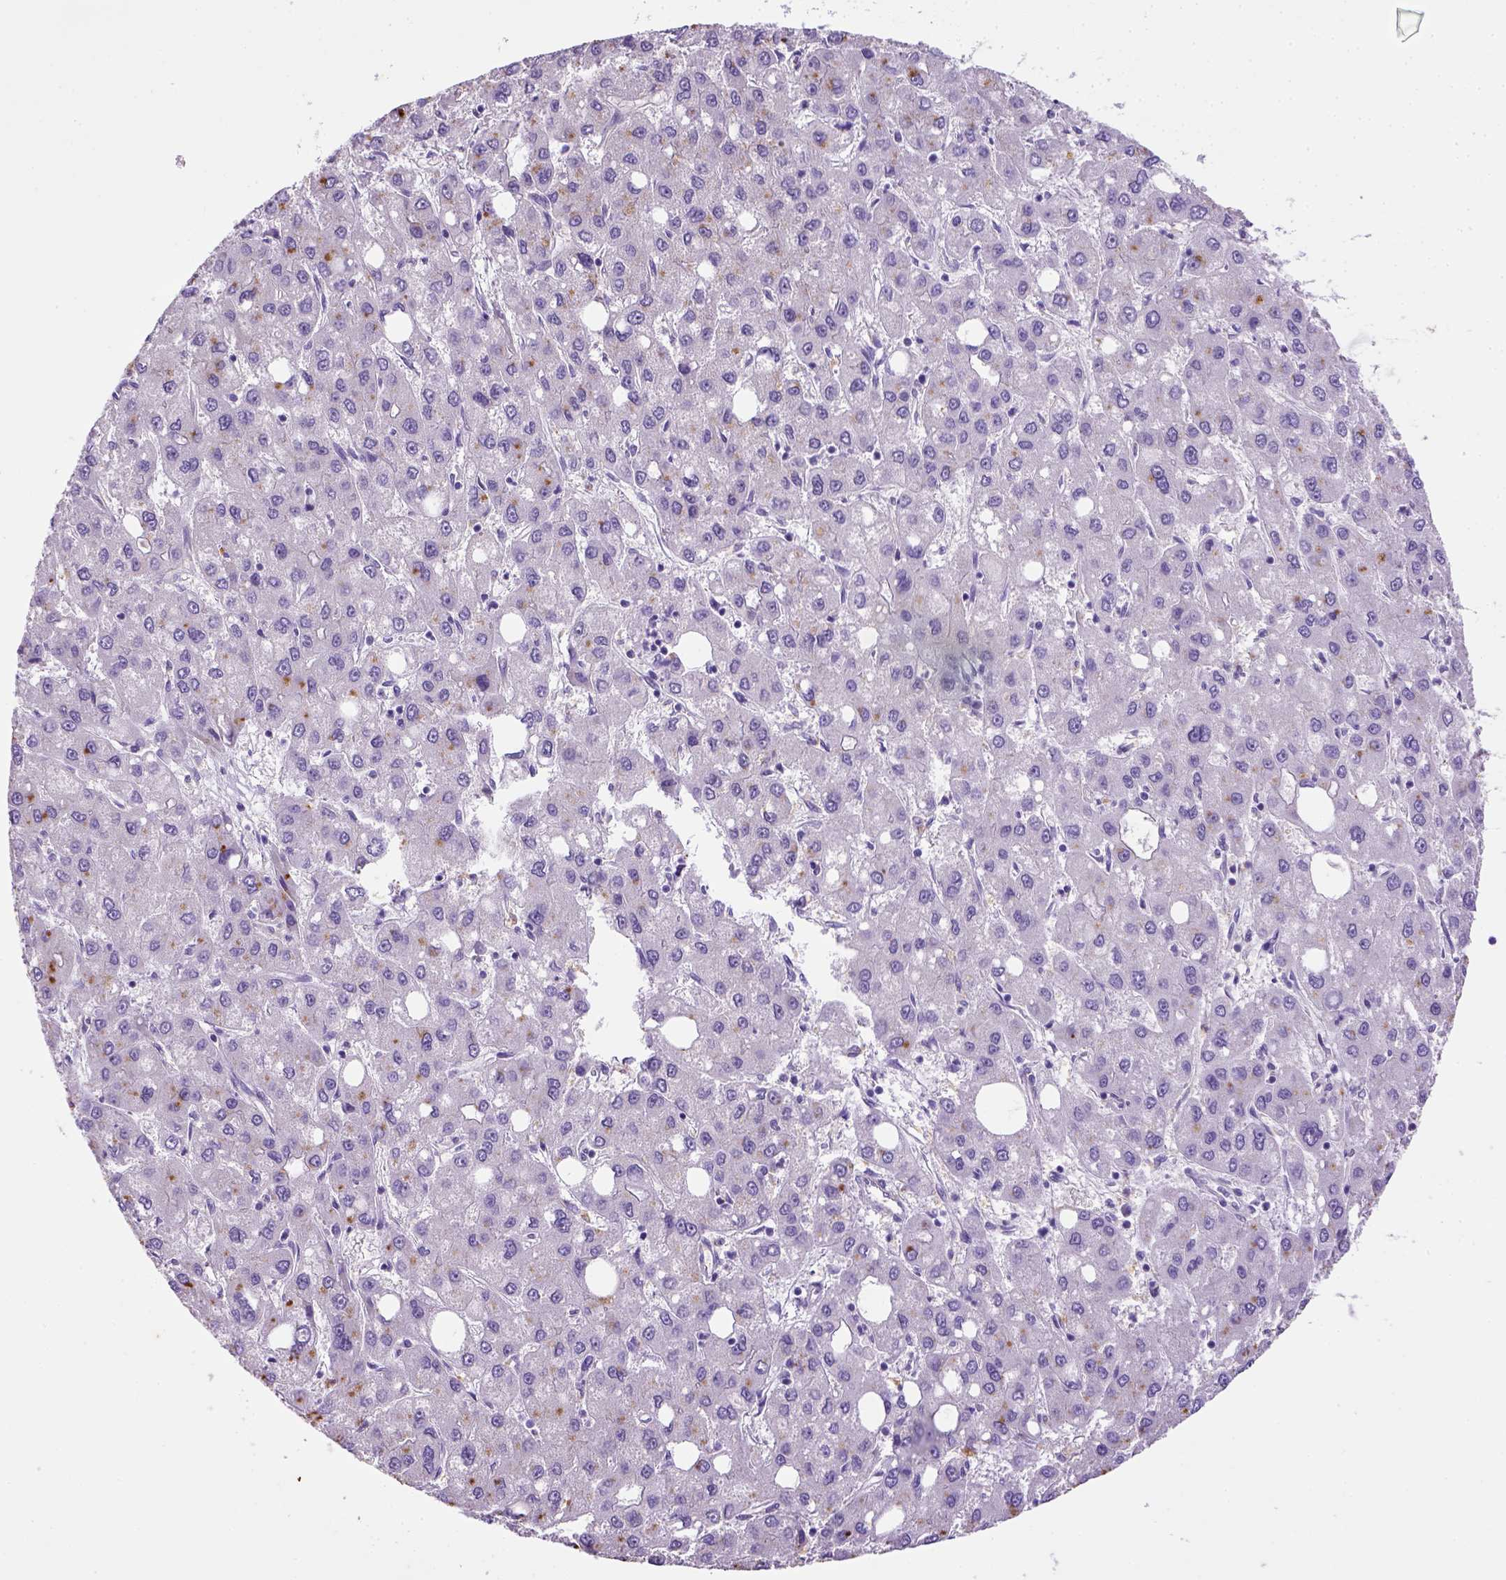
{"staining": {"intensity": "negative", "quantity": "none", "location": "none"}, "tissue": "liver cancer", "cell_type": "Tumor cells", "image_type": "cancer", "snomed": [{"axis": "morphology", "description": "Carcinoma, Hepatocellular, NOS"}, {"axis": "topography", "description": "Liver"}], "caption": "Photomicrograph shows no significant protein positivity in tumor cells of hepatocellular carcinoma (liver).", "gene": "KRT71", "patient": {"sex": "male", "age": 73}}